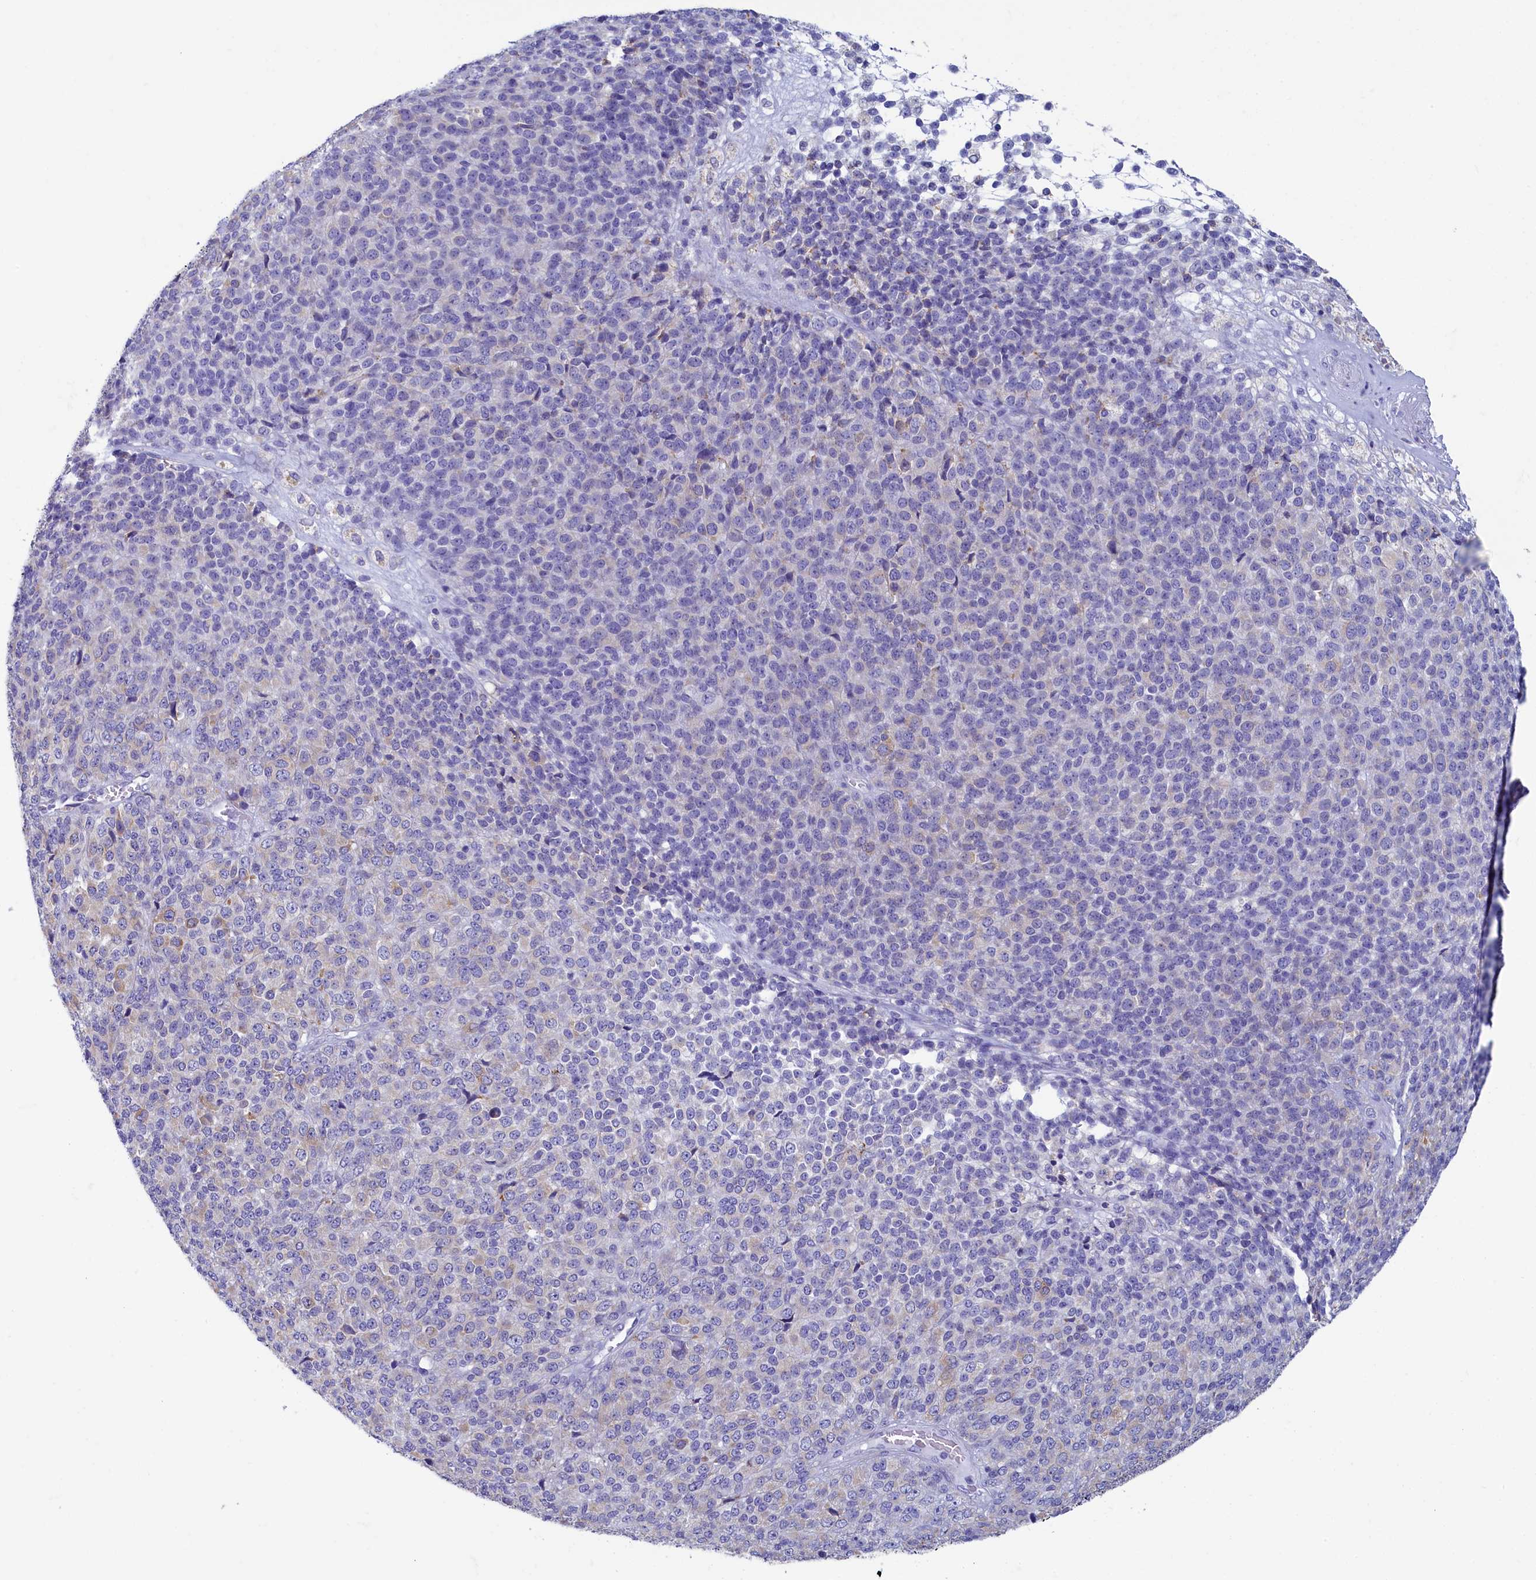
{"staining": {"intensity": "negative", "quantity": "none", "location": "none"}, "tissue": "melanoma", "cell_type": "Tumor cells", "image_type": "cancer", "snomed": [{"axis": "morphology", "description": "Malignant melanoma, Metastatic site"}, {"axis": "topography", "description": "Brain"}], "caption": "A high-resolution photomicrograph shows IHC staining of melanoma, which exhibits no significant staining in tumor cells.", "gene": "SKA3", "patient": {"sex": "female", "age": 56}}